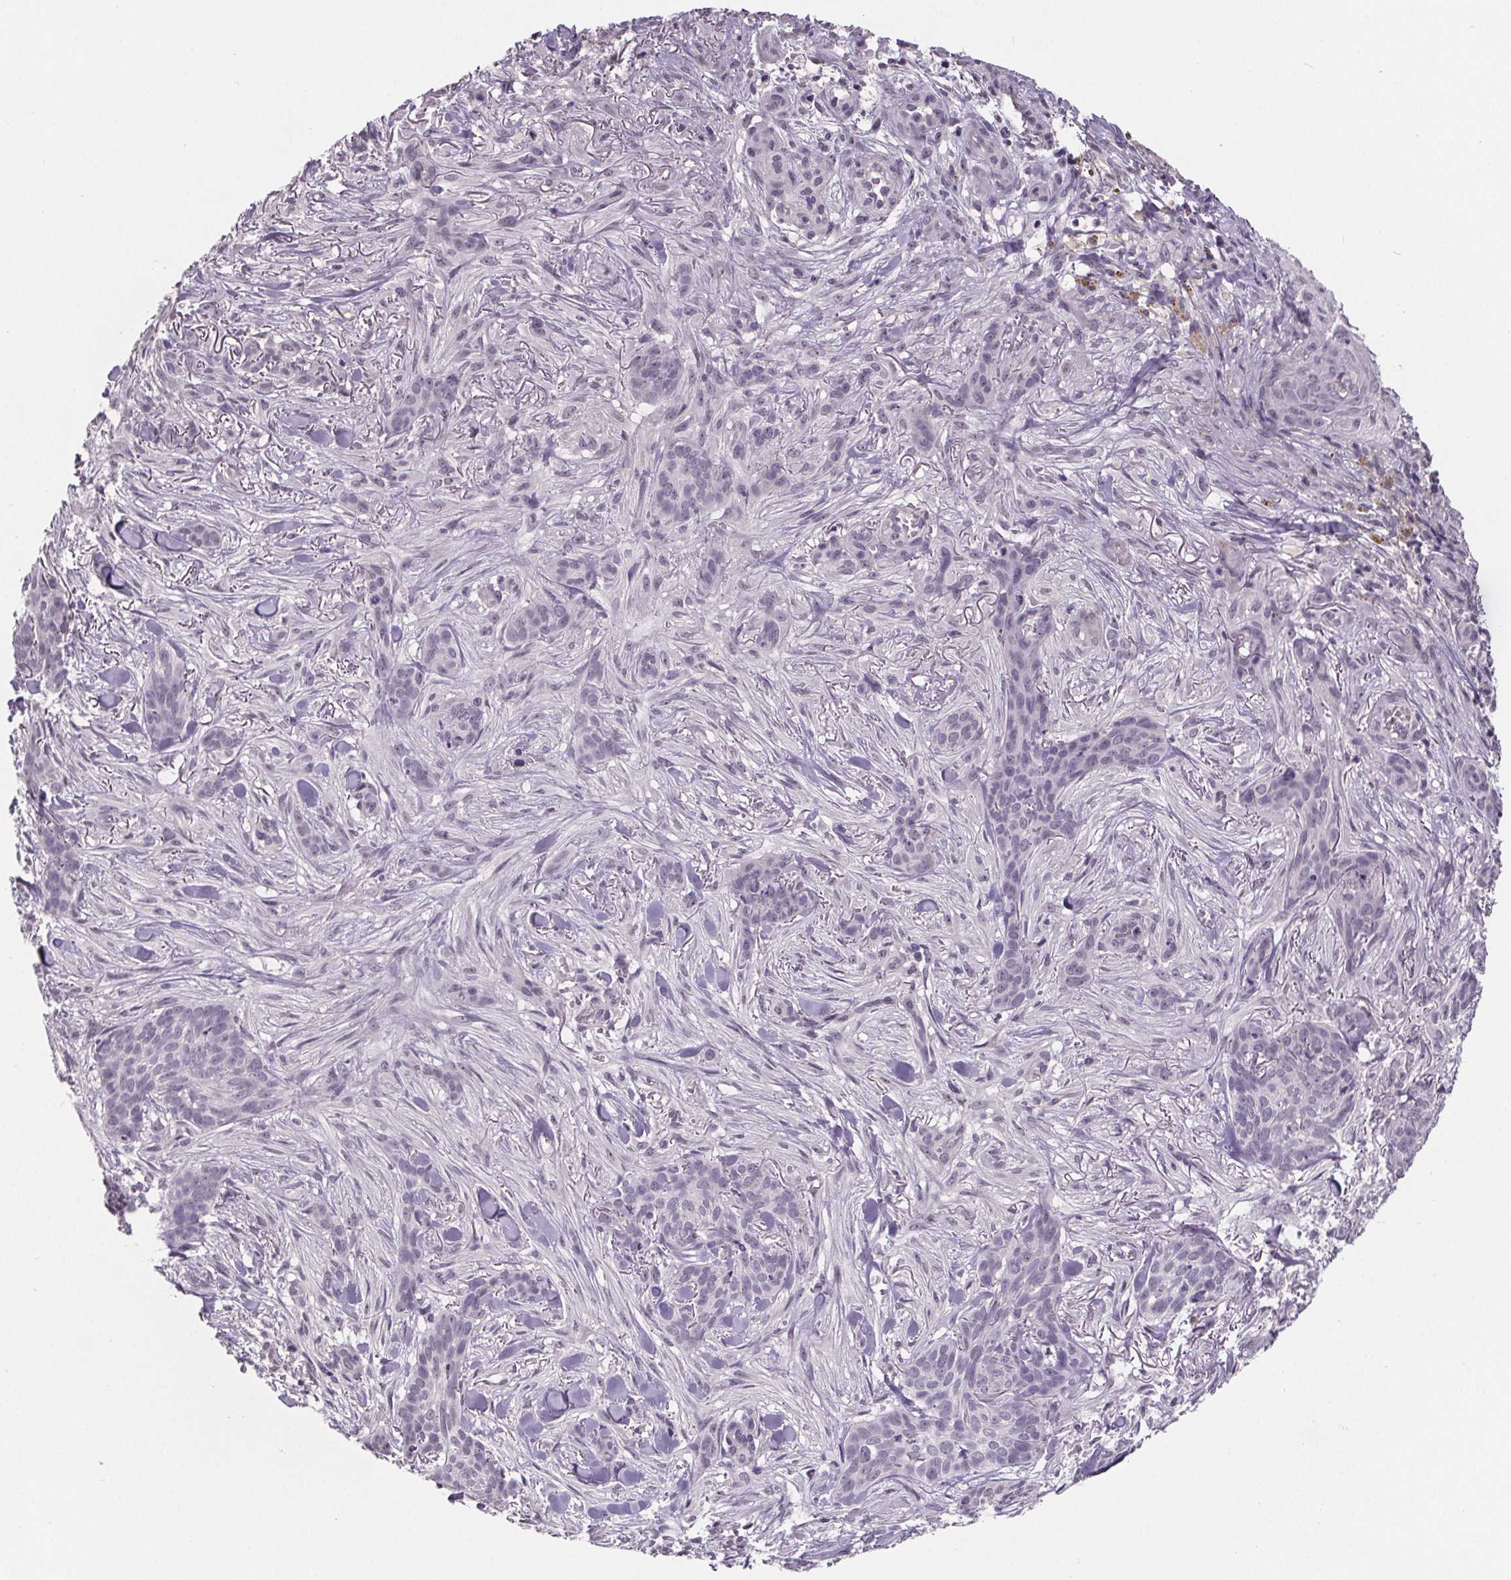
{"staining": {"intensity": "negative", "quantity": "none", "location": "none"}, "tissue": "skin cancer", "cell_type": "Tumor cells", "image_type": "cancer", "snomed": [{"axis": "morphology", "description": "Basal cell carcinoma"}, {"axis": "topography", "description": "Skin"}], "caption": "IHC of basal cell carcinoma (skin) displays no expression in tumor cells.", "gene": "NKX6-1", "patient": {"sex": "female", "age": 61}}